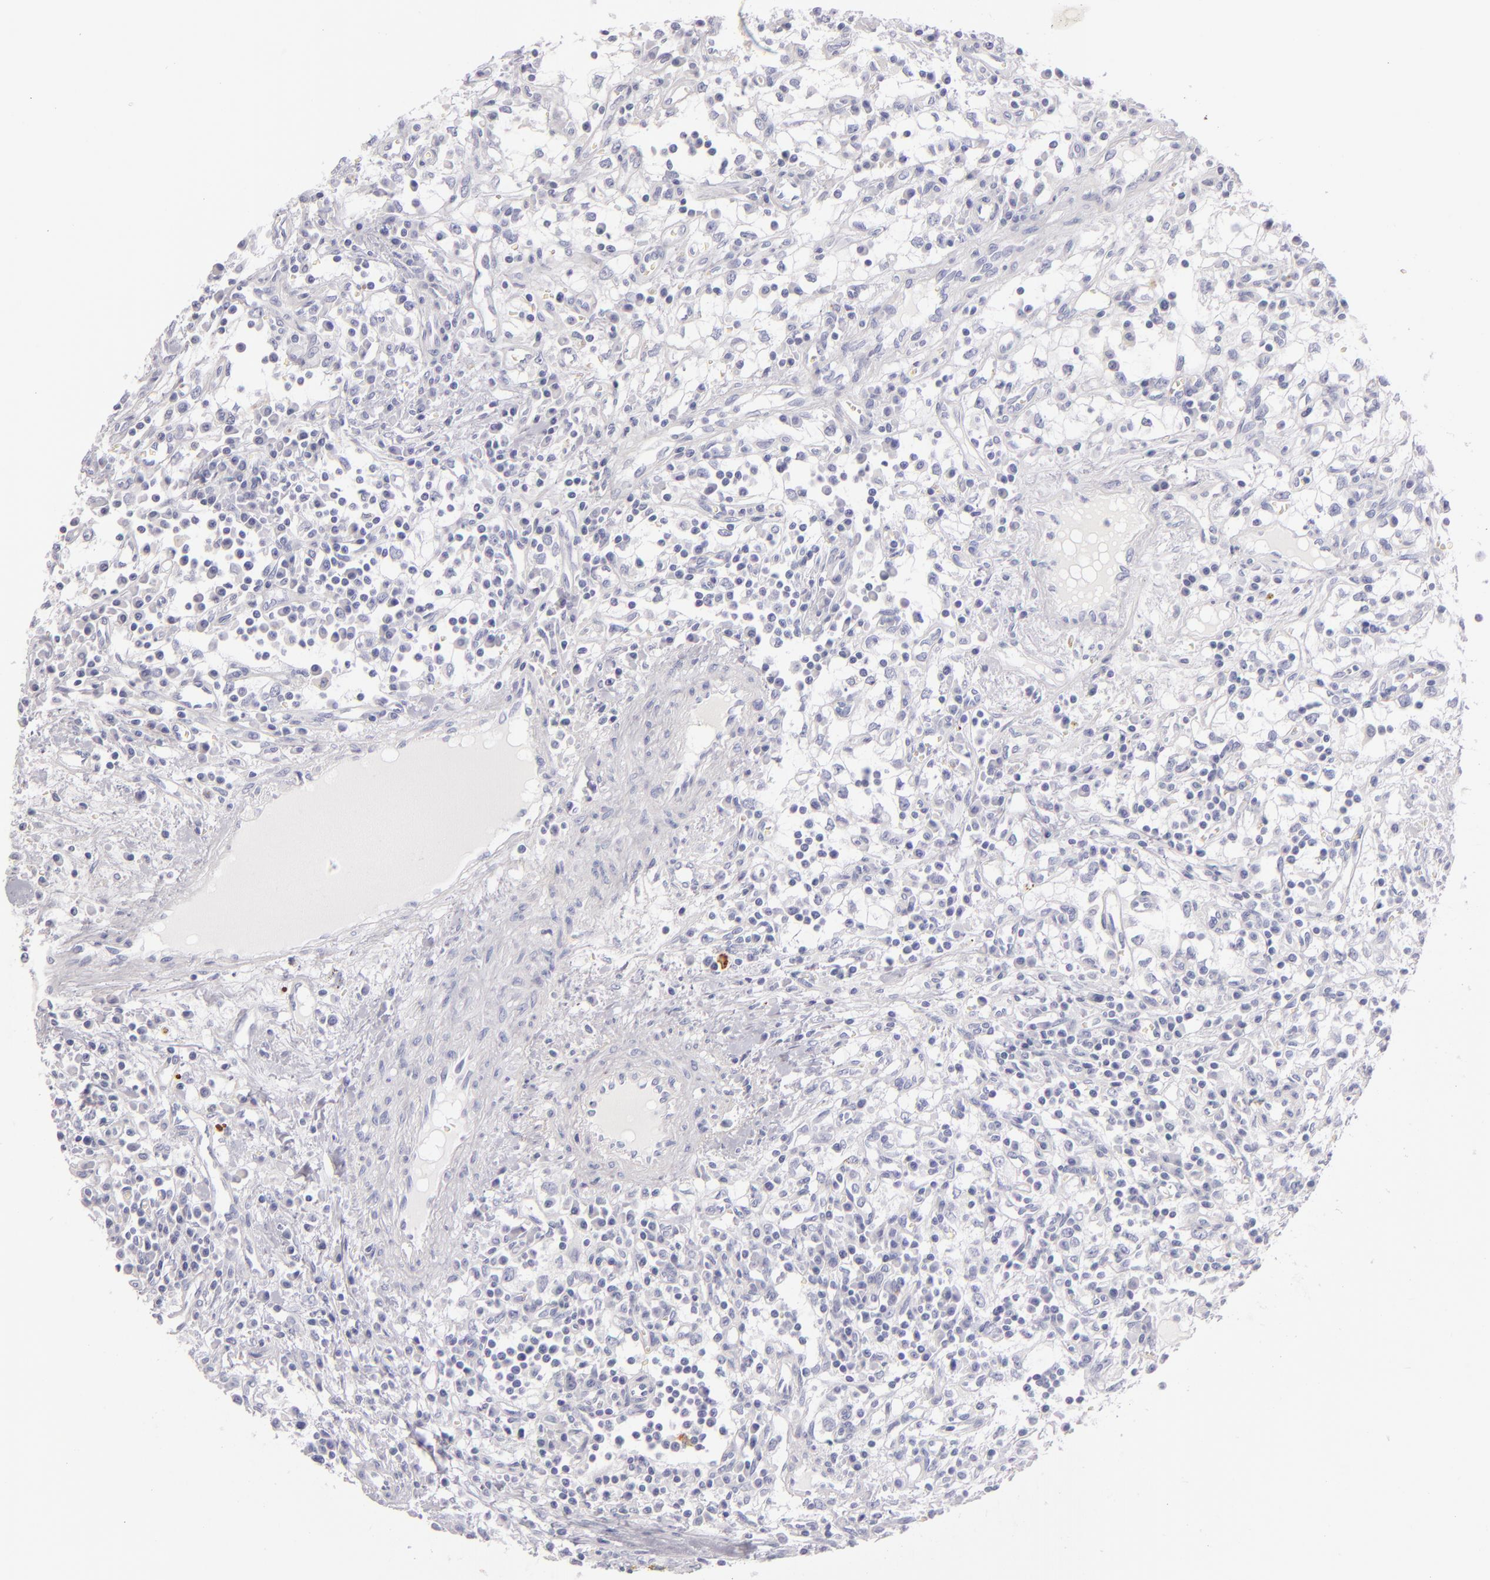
{"staining": {"intensity": "negative", "quantity": "none", "location": "none"}, "tissue": "renal cancer", "cell_type": "Tumor cells", "image_type": "cancer", "snomed": [{"axis": "morphology", "description": "Adenocarcinoma, NOS"}, {"axis": "topography", "description": "Kidney"}], "caption": "Renal adenocarcinoma was stained to show a protein in brown. There is no significant positivity in tumor cells.", "gene": "CD207", "patient": {"sex": "male", "age": 82}}